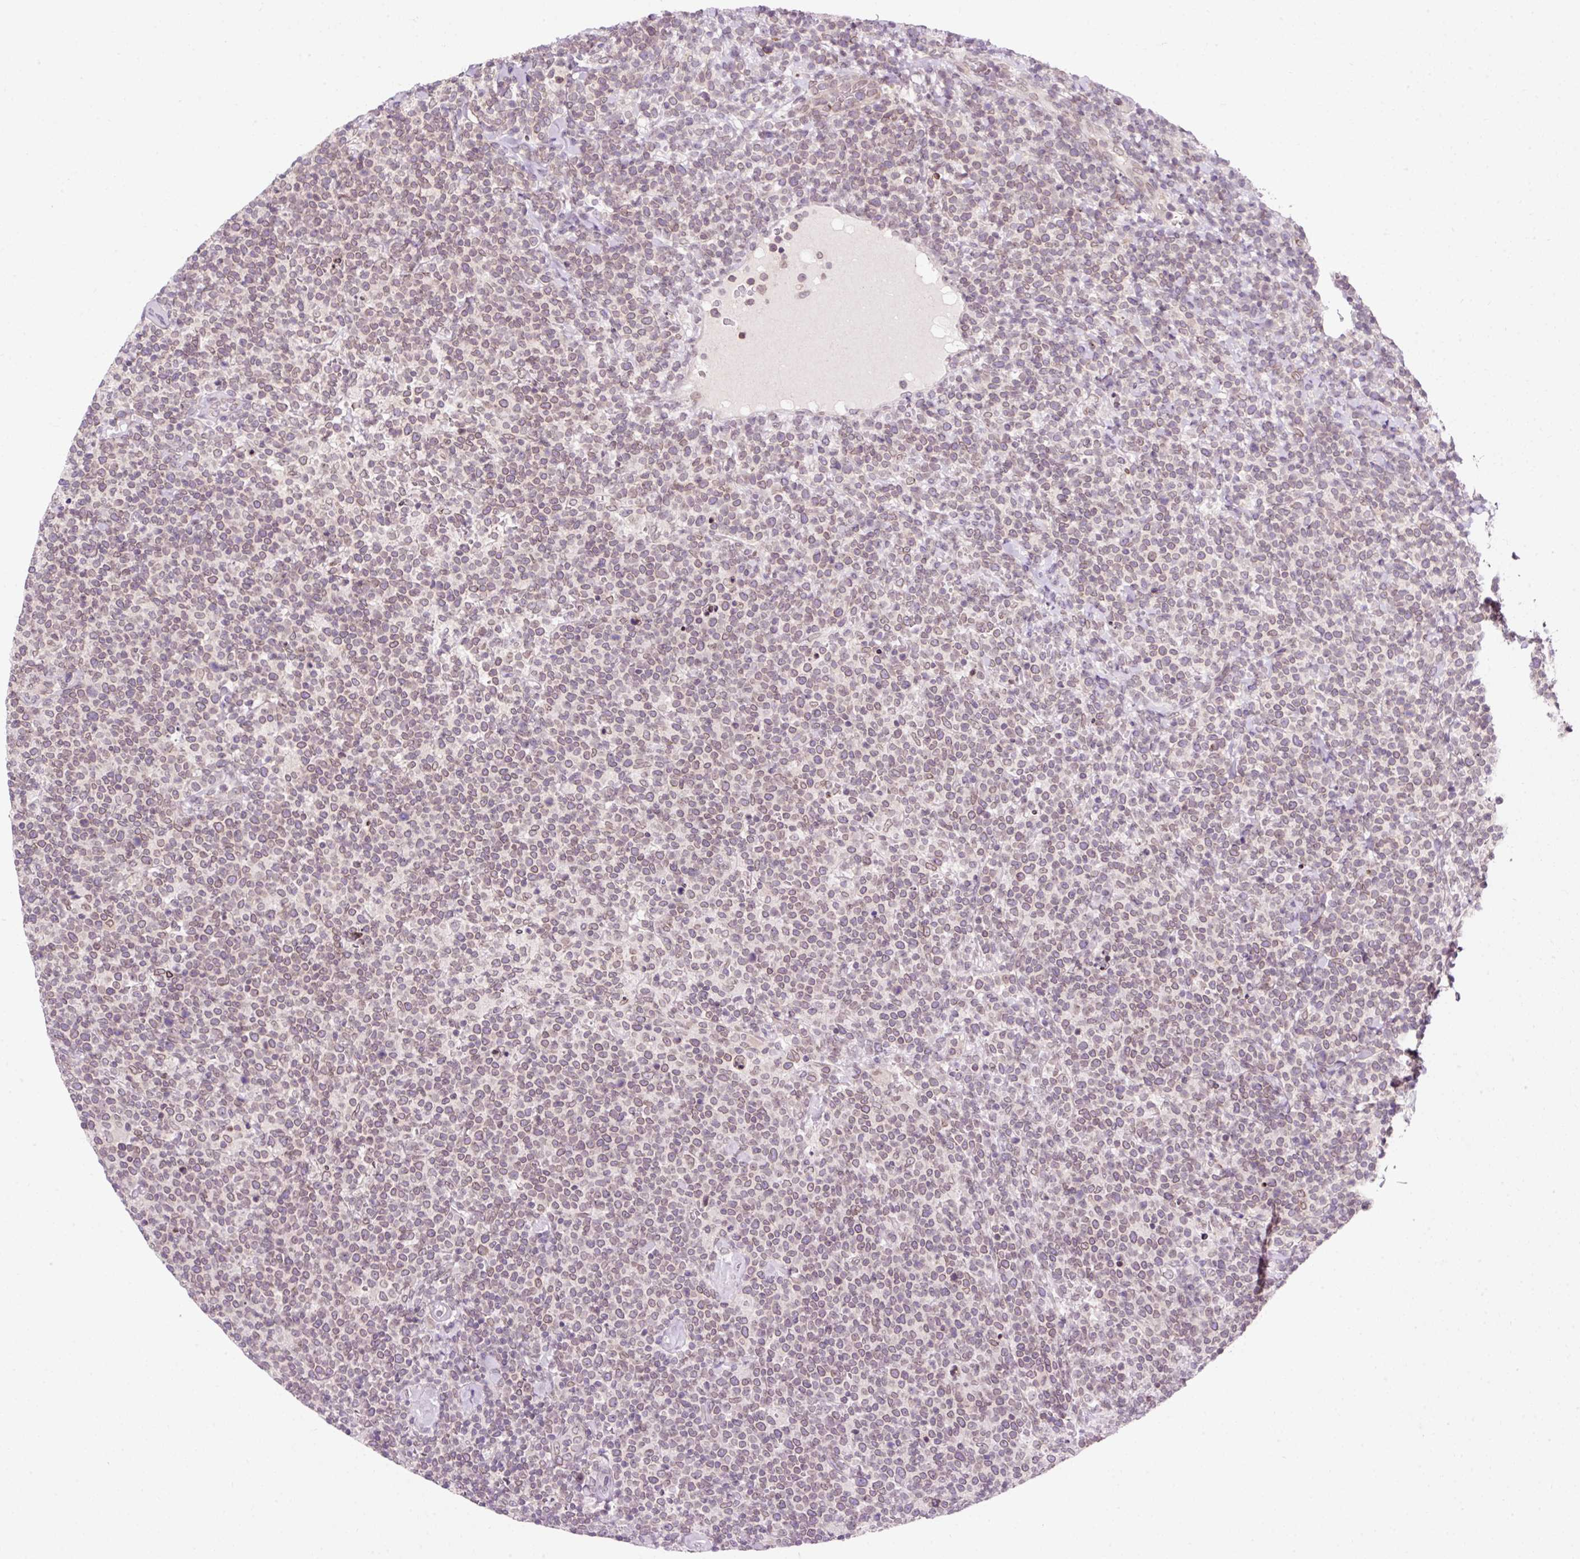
{"staining": {"intensity": "weak", "quantity": ">75%", "location": "cytoplasmic/membranous,nuclear"}, "tissue": "lymphoma", "cell_type": "Tumor cells", "image_type": "cancer", "snomed": [{"axis": "morphology", "description": "Malignant lymphoma, non-Hodgkin's type, High grade"}, {"axis": "topography", "description": "Lymph node"}], "caption": "Weak cytoplasmic/membranous and nuclear positivity is present in approximately >75% of tumor cells in malignant lymphoma, non-Hodgkin's type (high-grade).", "gene": "ZNF610", "patient": {"sex": "male", "age": 61}}